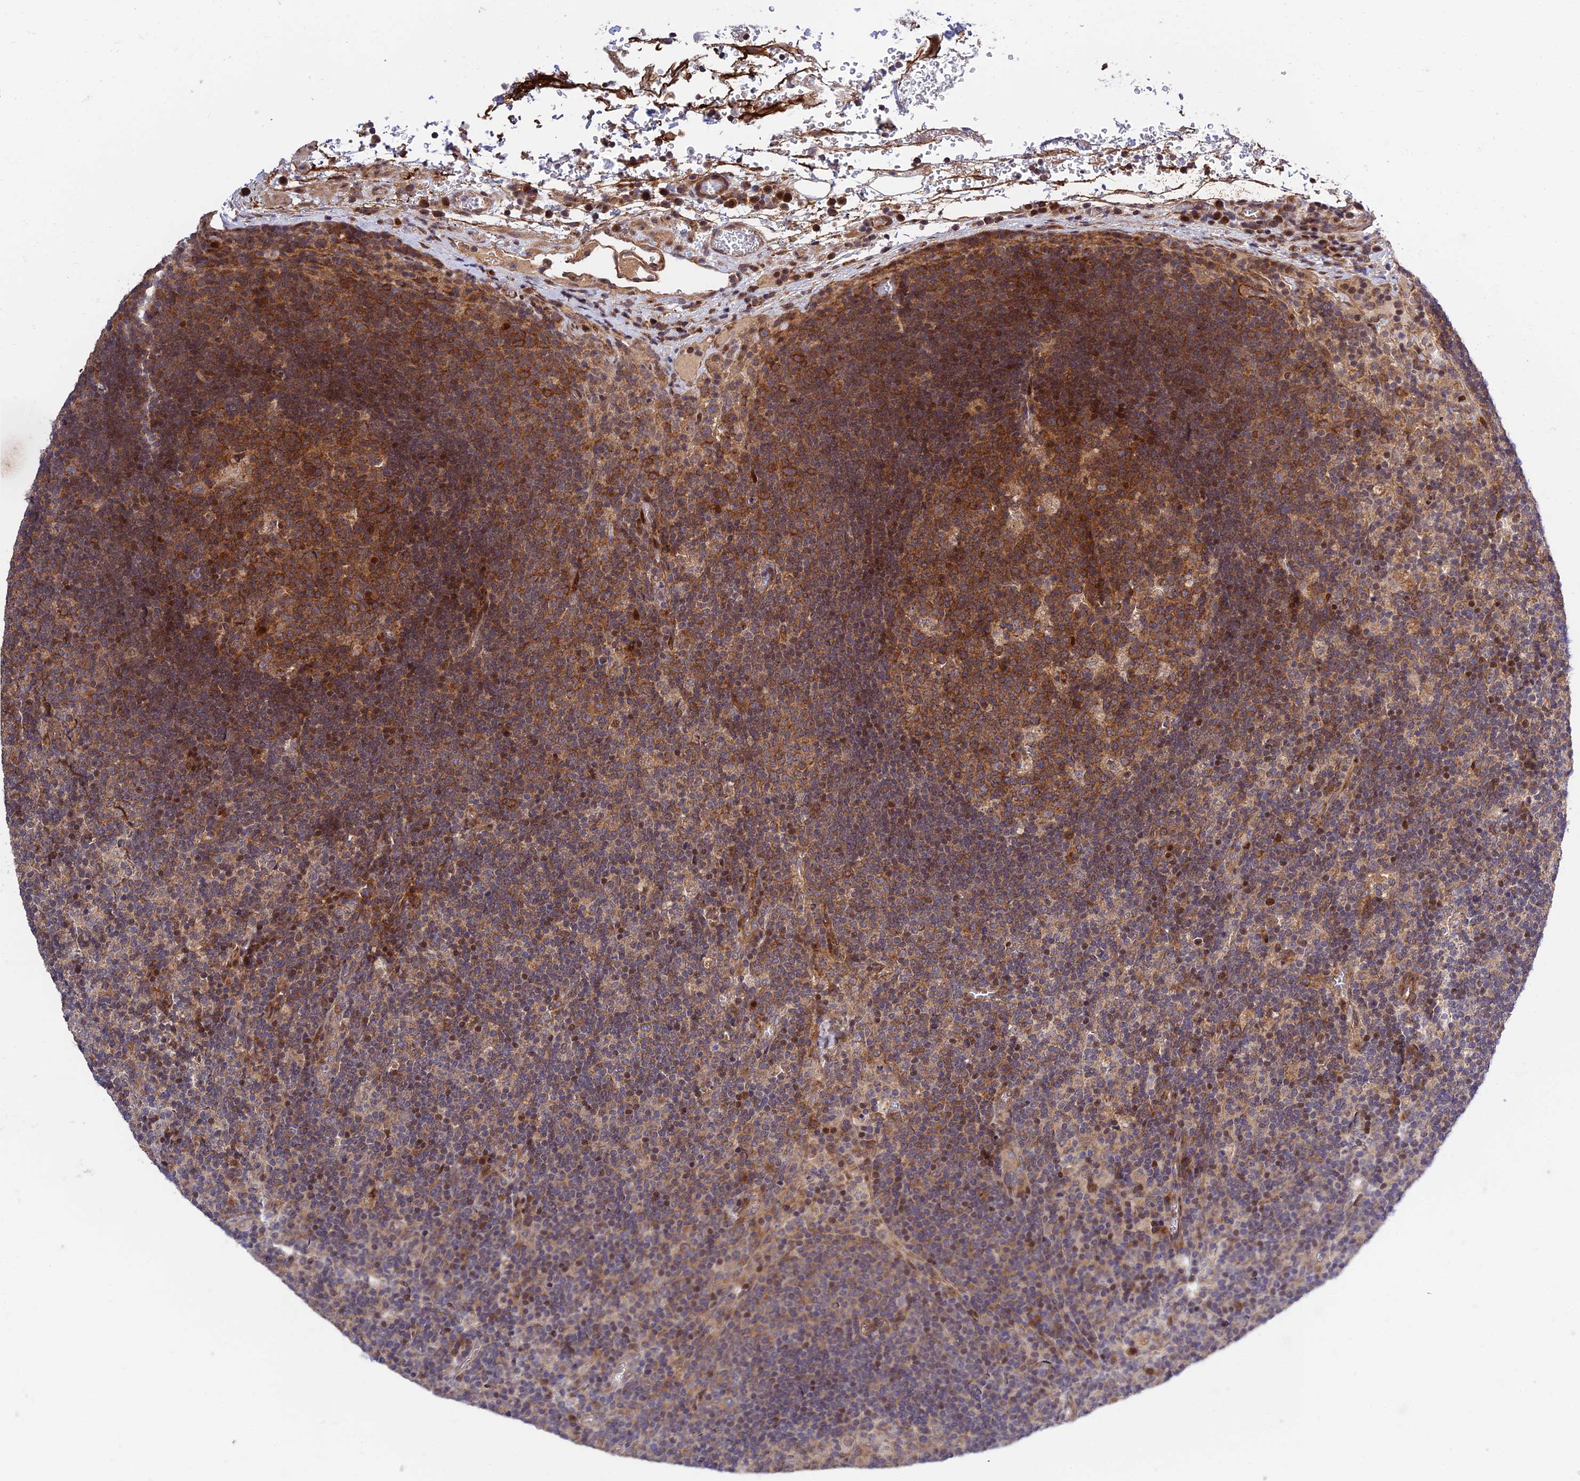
{"staining": {"intensity": "moderate", "quantity": ">75%", "location": "cytoplasmic/membranous"}, "tissue": "lymph node", "cell_type": "Germinal center cells", "image_type": "normal", "snomed": [{"axis": "morphology", "description": "Normal tissue, NOS"}, {"axis": "topography", "description": "Lymph node"}], "caption": "This is an image of immunohistochemistry (IHC) staining of benign lymph node, which shows moderate expression in the cytoplasmic/membranous of germinal center cells.", "gene": "PLEKHG2", "patient": {"sex": "male", "age": 58}}